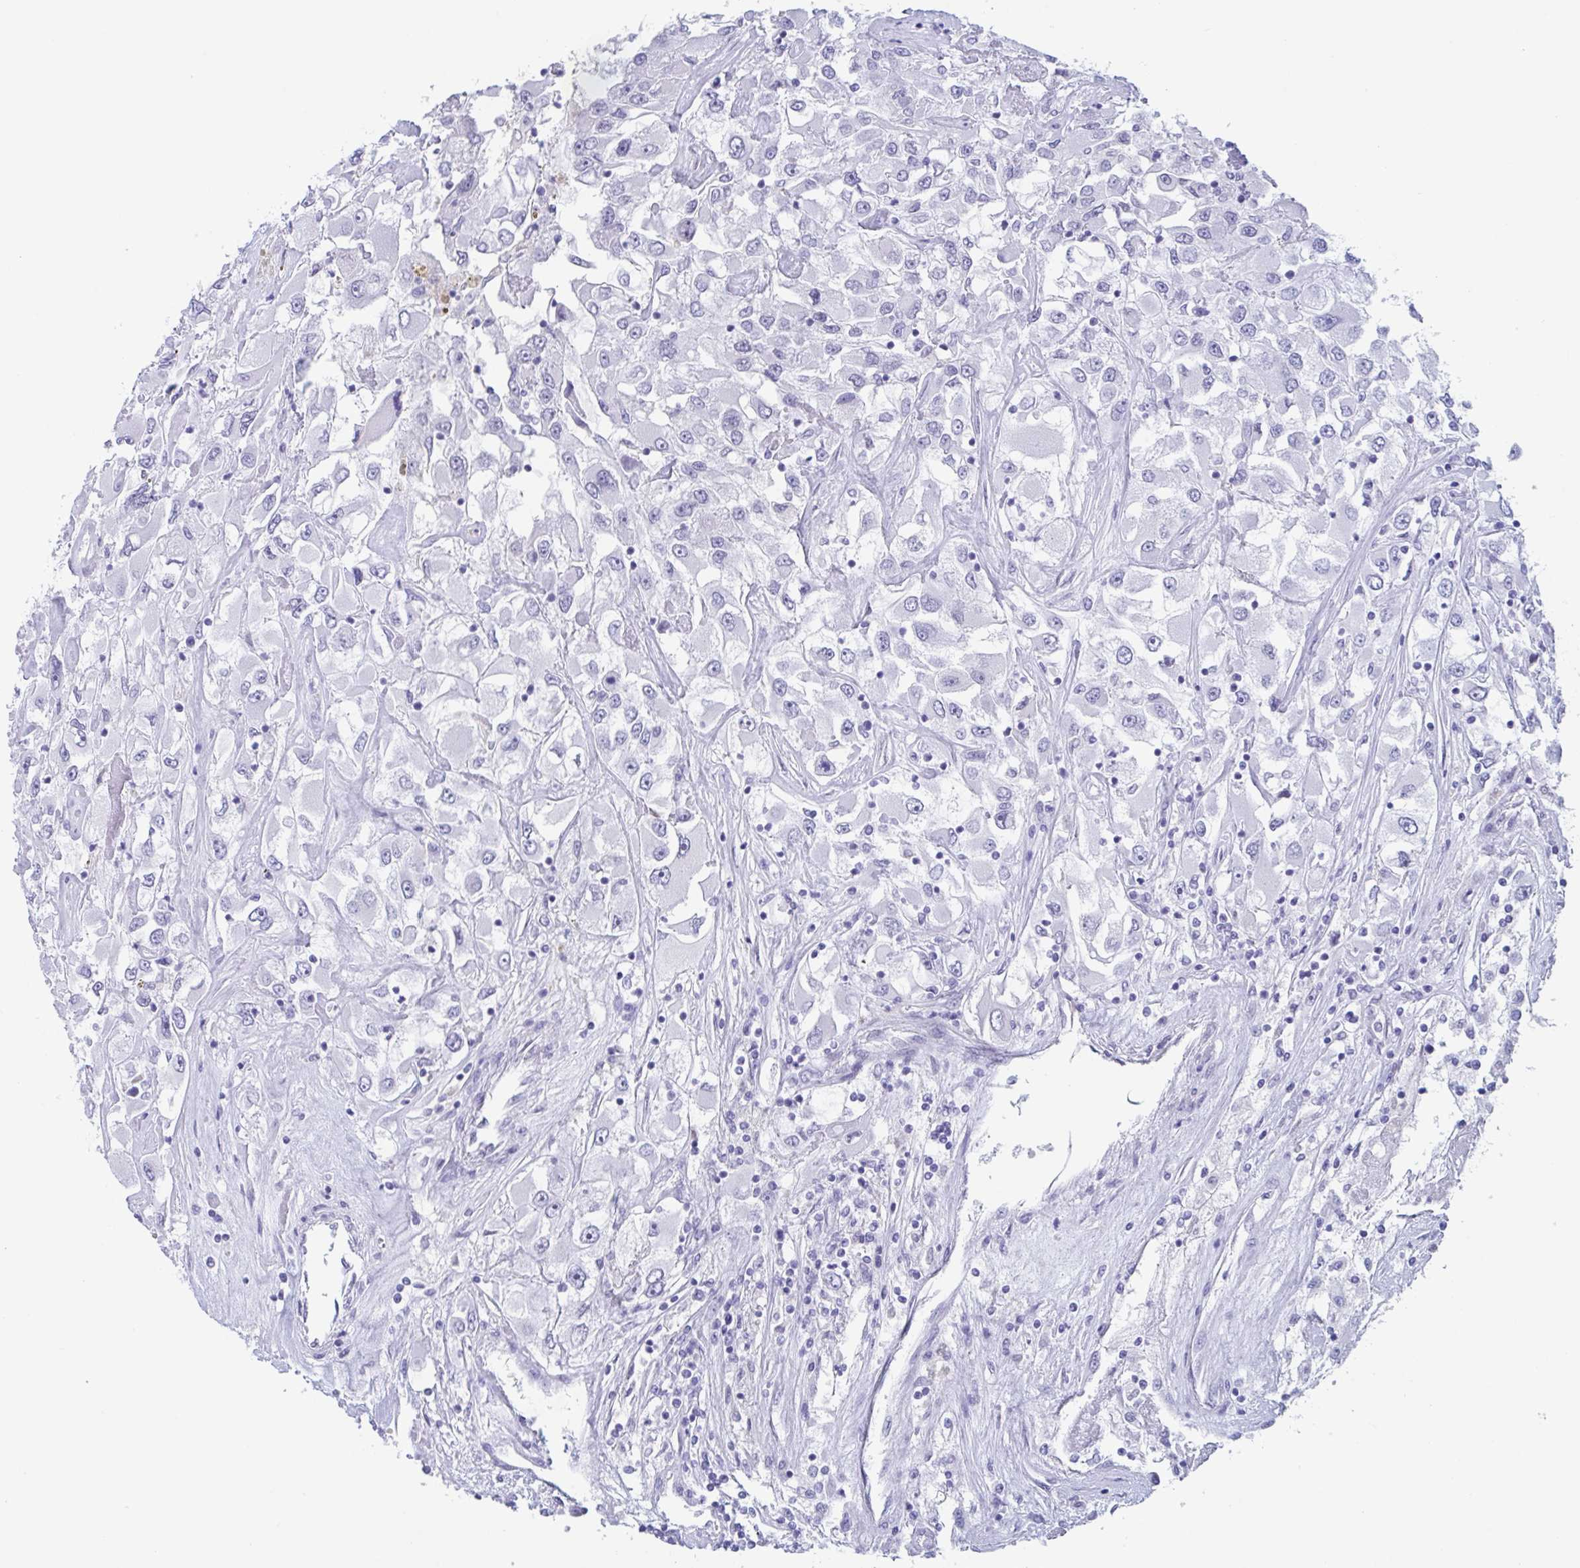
{"staining": {"intensity": "negative", "quantity": "none", "location": "none"}, "tissue": "renal cancer", "cell_type": "Tumor cells", "image_type": "cancer", "snomed": [{"axis": "morphology", "description": "Adenocarcinoma, NOS"}, {"axis": "topography", "description": "Kidney"}], "caption": "Photomicrograph shows no protein staining in tumor cells of adenocarcinoma (renal) tissue.", "gene": "CDX4", "patient": {"sex": "female", "age": 52}}